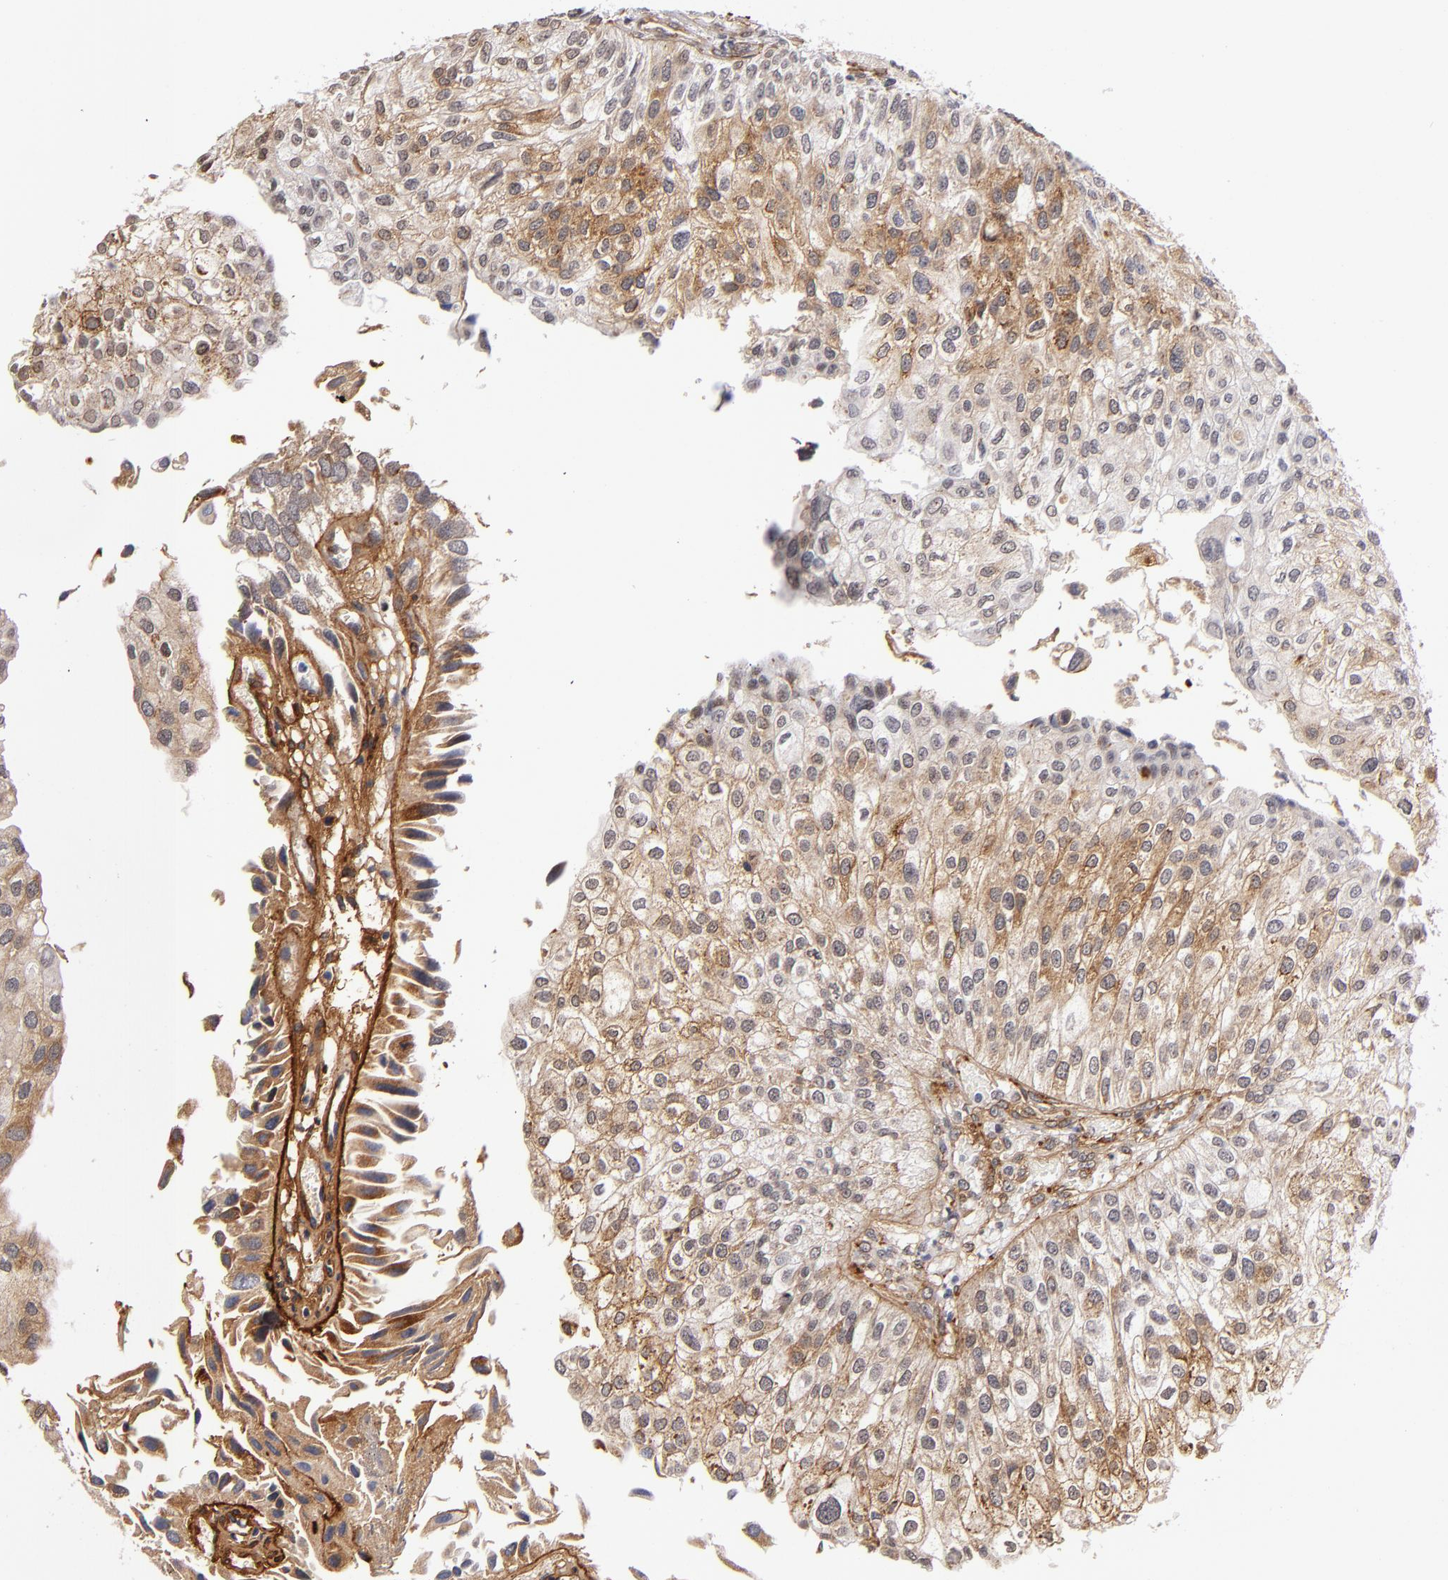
{"staining": {"intensity": "moderate", "quantity": "25%-75%", "location": "cytoplasmic/membranous"}, "tissue": "urothelial cancer", "cell_type": "Tumor cells", "image_type": "cancer", "snomed": [{"axis": "morphology", "description": "Urothelial carcinoma, Low grade"}, {"axis": "topography", "description": "Urinary bladder"}], "caption": "Protein analysis of urothelial cancer tissue demonstrates moderate cytoplasmic/membranous positivity in approximately 25%-75% of tumor cells.", "gene": "LAMC1", "patient": {"sex": "female", "age": 89}}